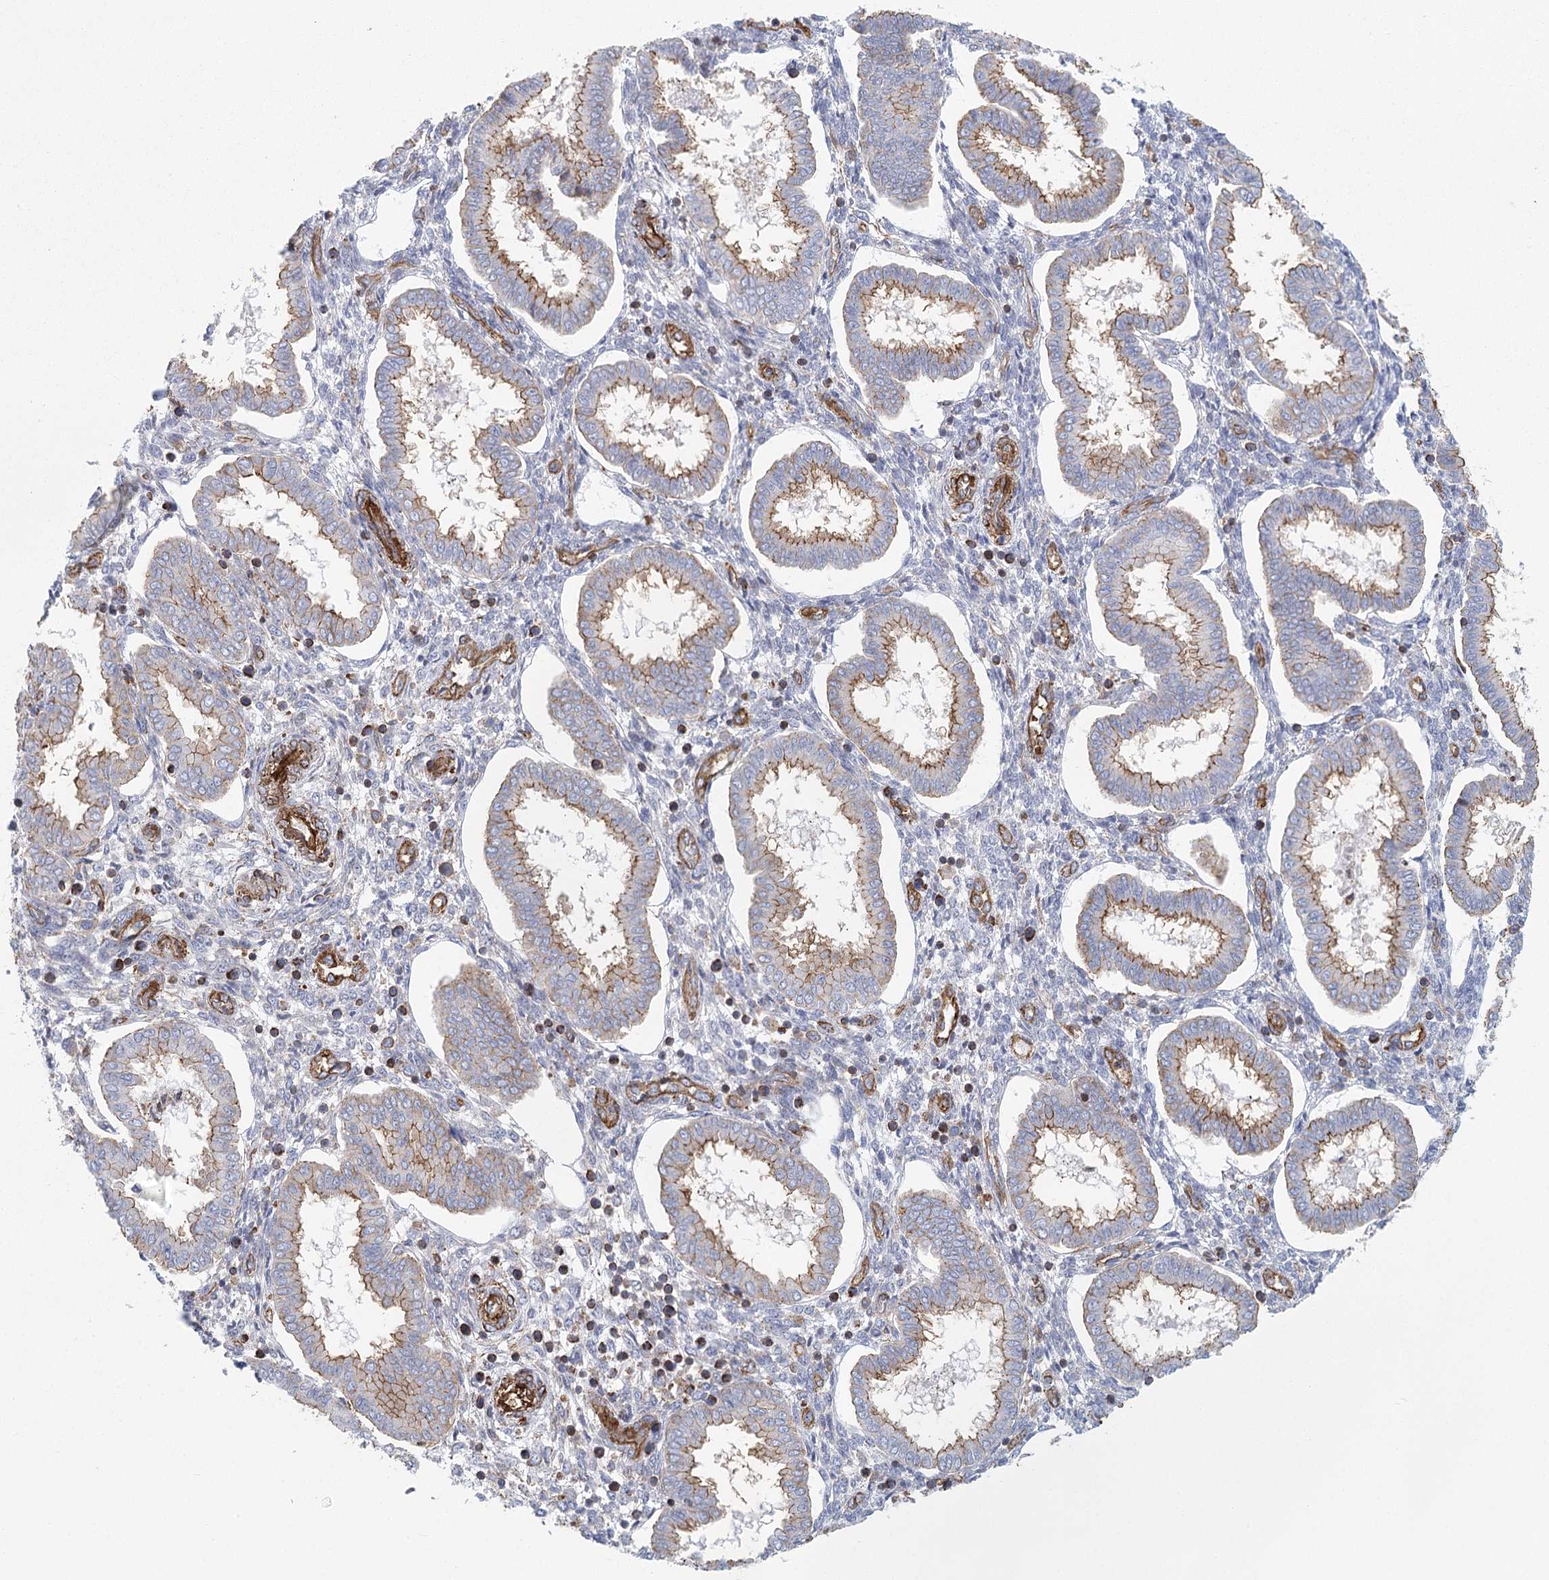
{"staining": {"intensity": "negative", "quantity": "none", "location": "none"}, "tissue": "endometrium", "cell_type": "Cells in endometrial stroma", "image_type": "normal", "snomed": [{"axis": "morphology", "description": "Normal tissue, NOS"}, {"axis": "topography", "description": "Endometrium"}], "caption": "Endometrium stained for a protein using IHC displays no staining cells in endometrial stroma.", "gene": "IFT46", "patient": {"sex": "female", "age": 24}}